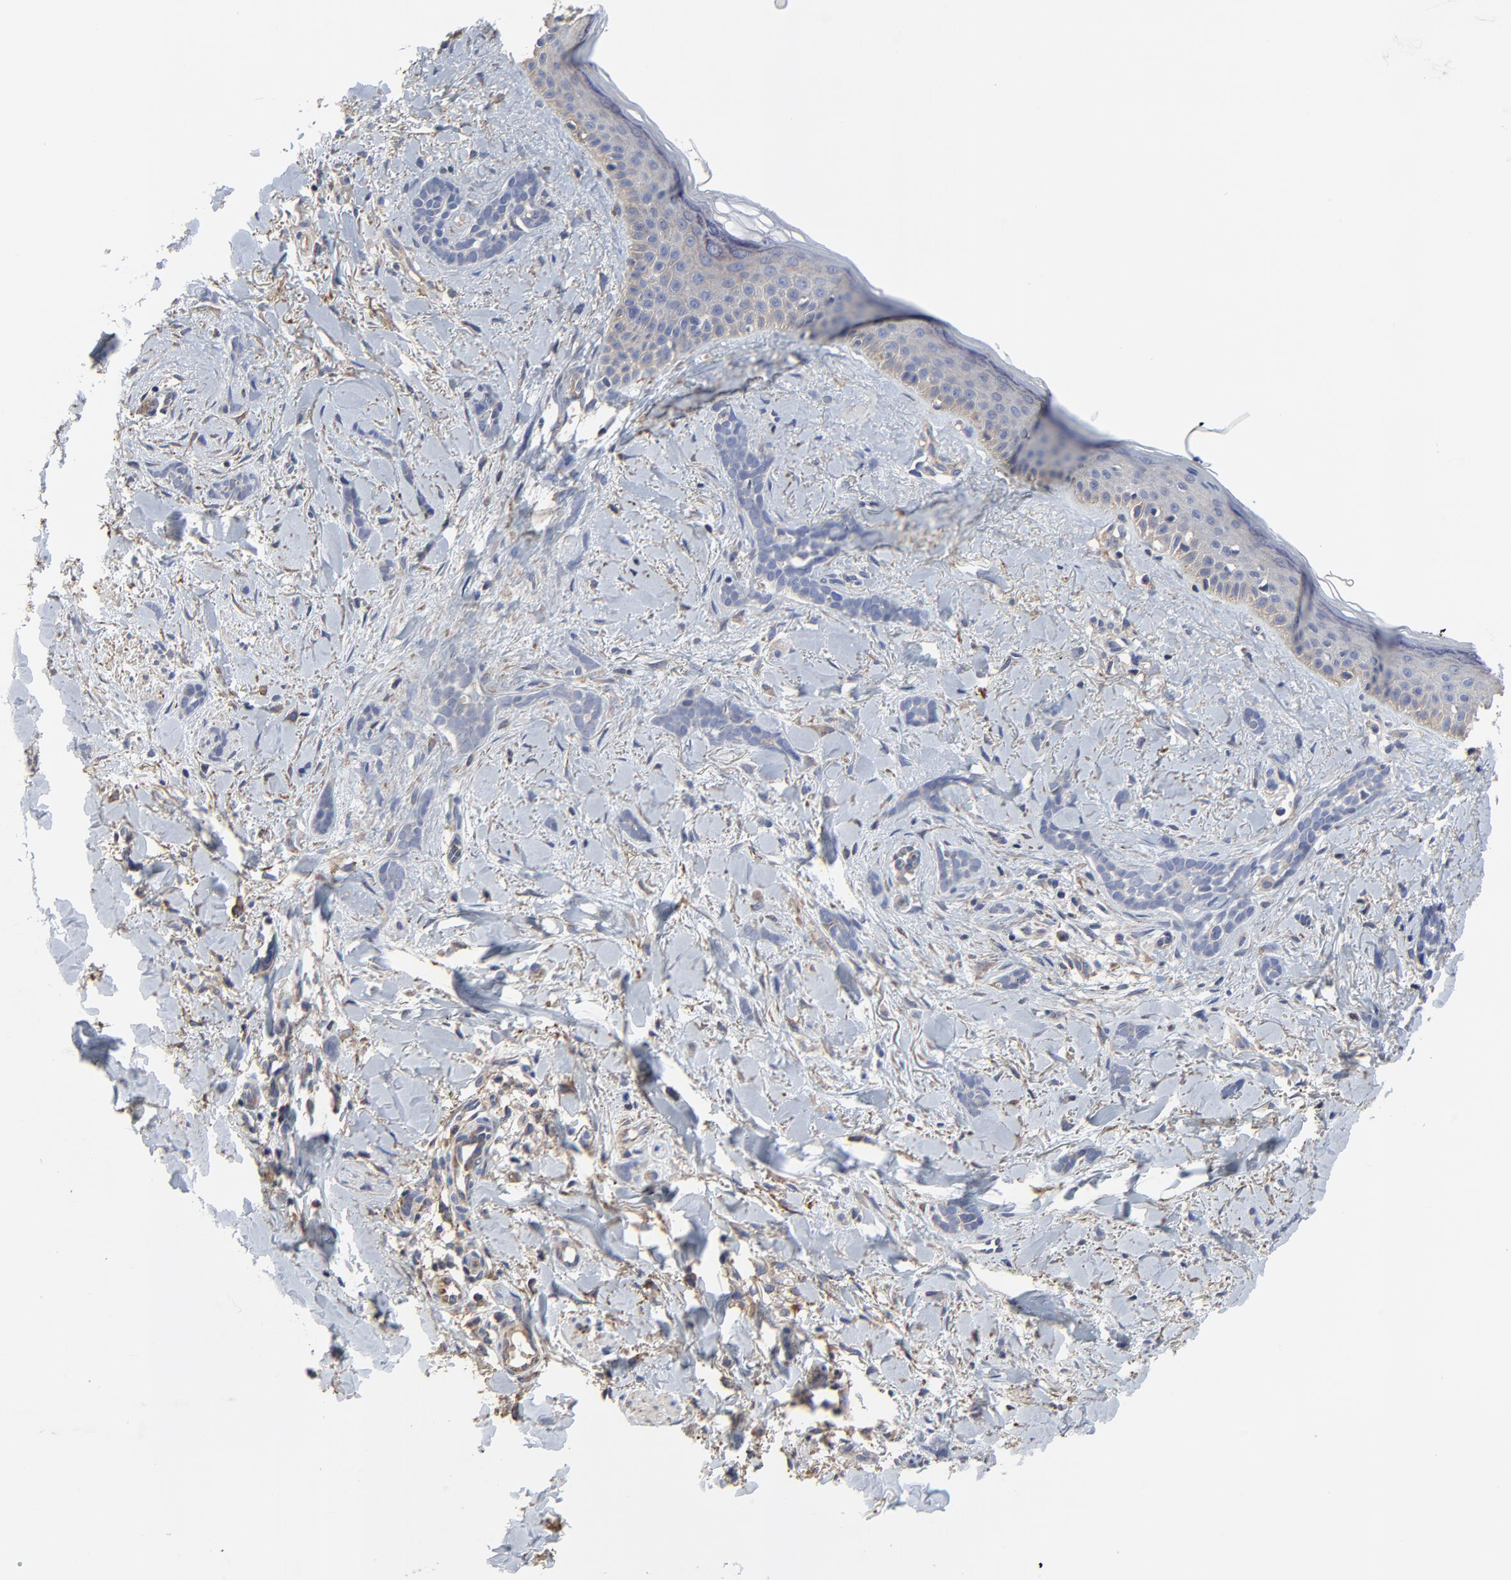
{"staining": {"intensity": "weak", "quantity": "<25%", "location": "cytoplasmic/membranous"}, "tissue": "skin cancer", "cell_type": "Tumor cells", "image_type": "cancer", "snomed": [{"axis": "morphology", "description": "Basal cell carcinoma"}, {"axis": "topography", "description": "Skin"}], "caption": "This is an immunohistochemistry photomicrograph of human skin basal cell carcinoma. There is no positivity in tumor cells.", "gene": "NXF3", "patient": {"sex": "female", "age": 37}}